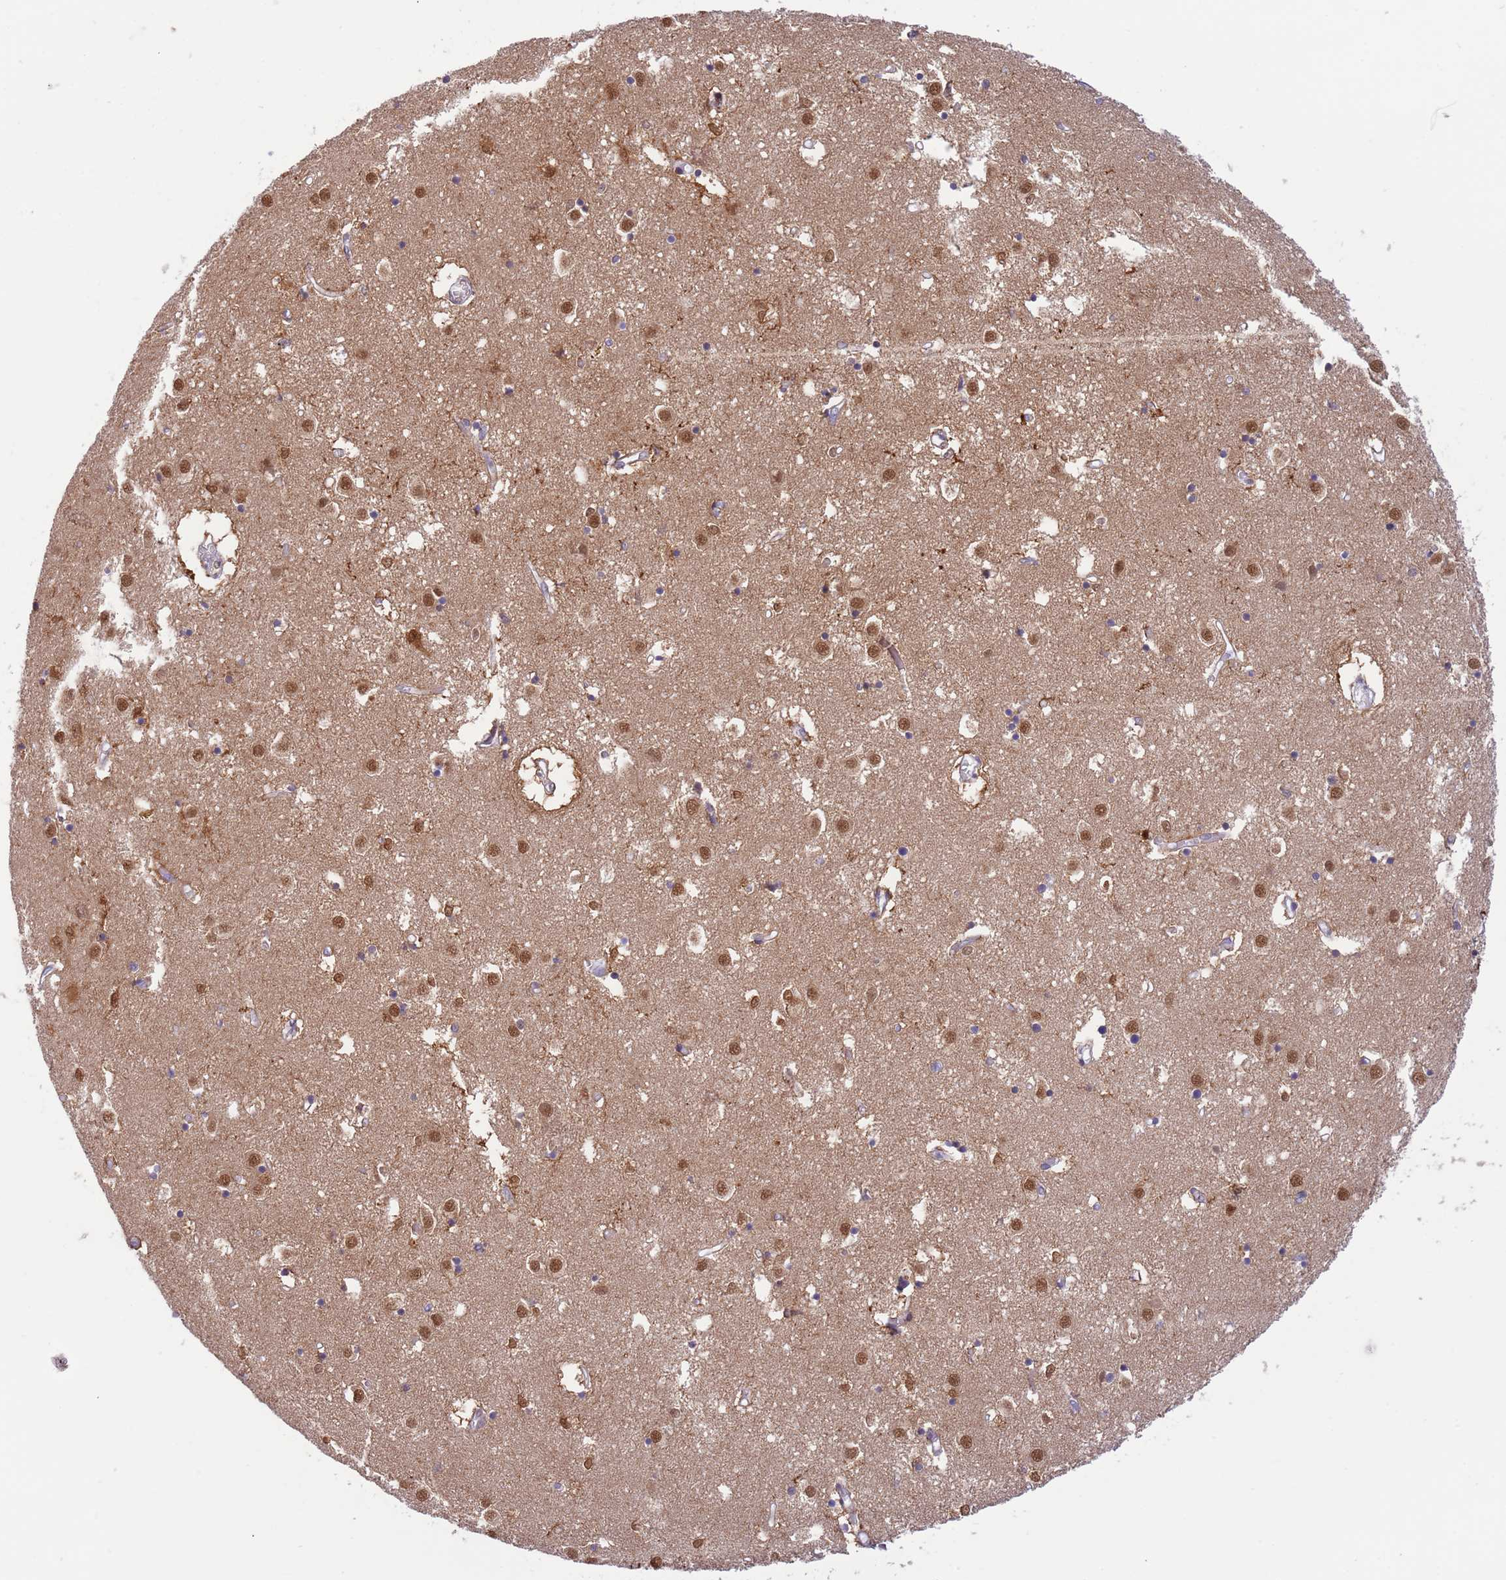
{"staining": {"intensity": "moderate", "quantity": ">75%", "location": "nuclear"}, "tissue": "caudate", "cell_type": "Glial cells", "image_type": "normal", "snomed": [{"axis": "morphology", "description": "Normal tissue, NOS"}, {"axis": "topography", "description": "Lateral ventricle wall"}], "caption": "An immunohistochemistry (IHC) photomicrograph of normal tissue is shown. Protein staining in brown shows moderate nuclear positivity in caudate within glial cells.", "gene": "TRIM32", "patient": {"sex": "male", "age": 70}}